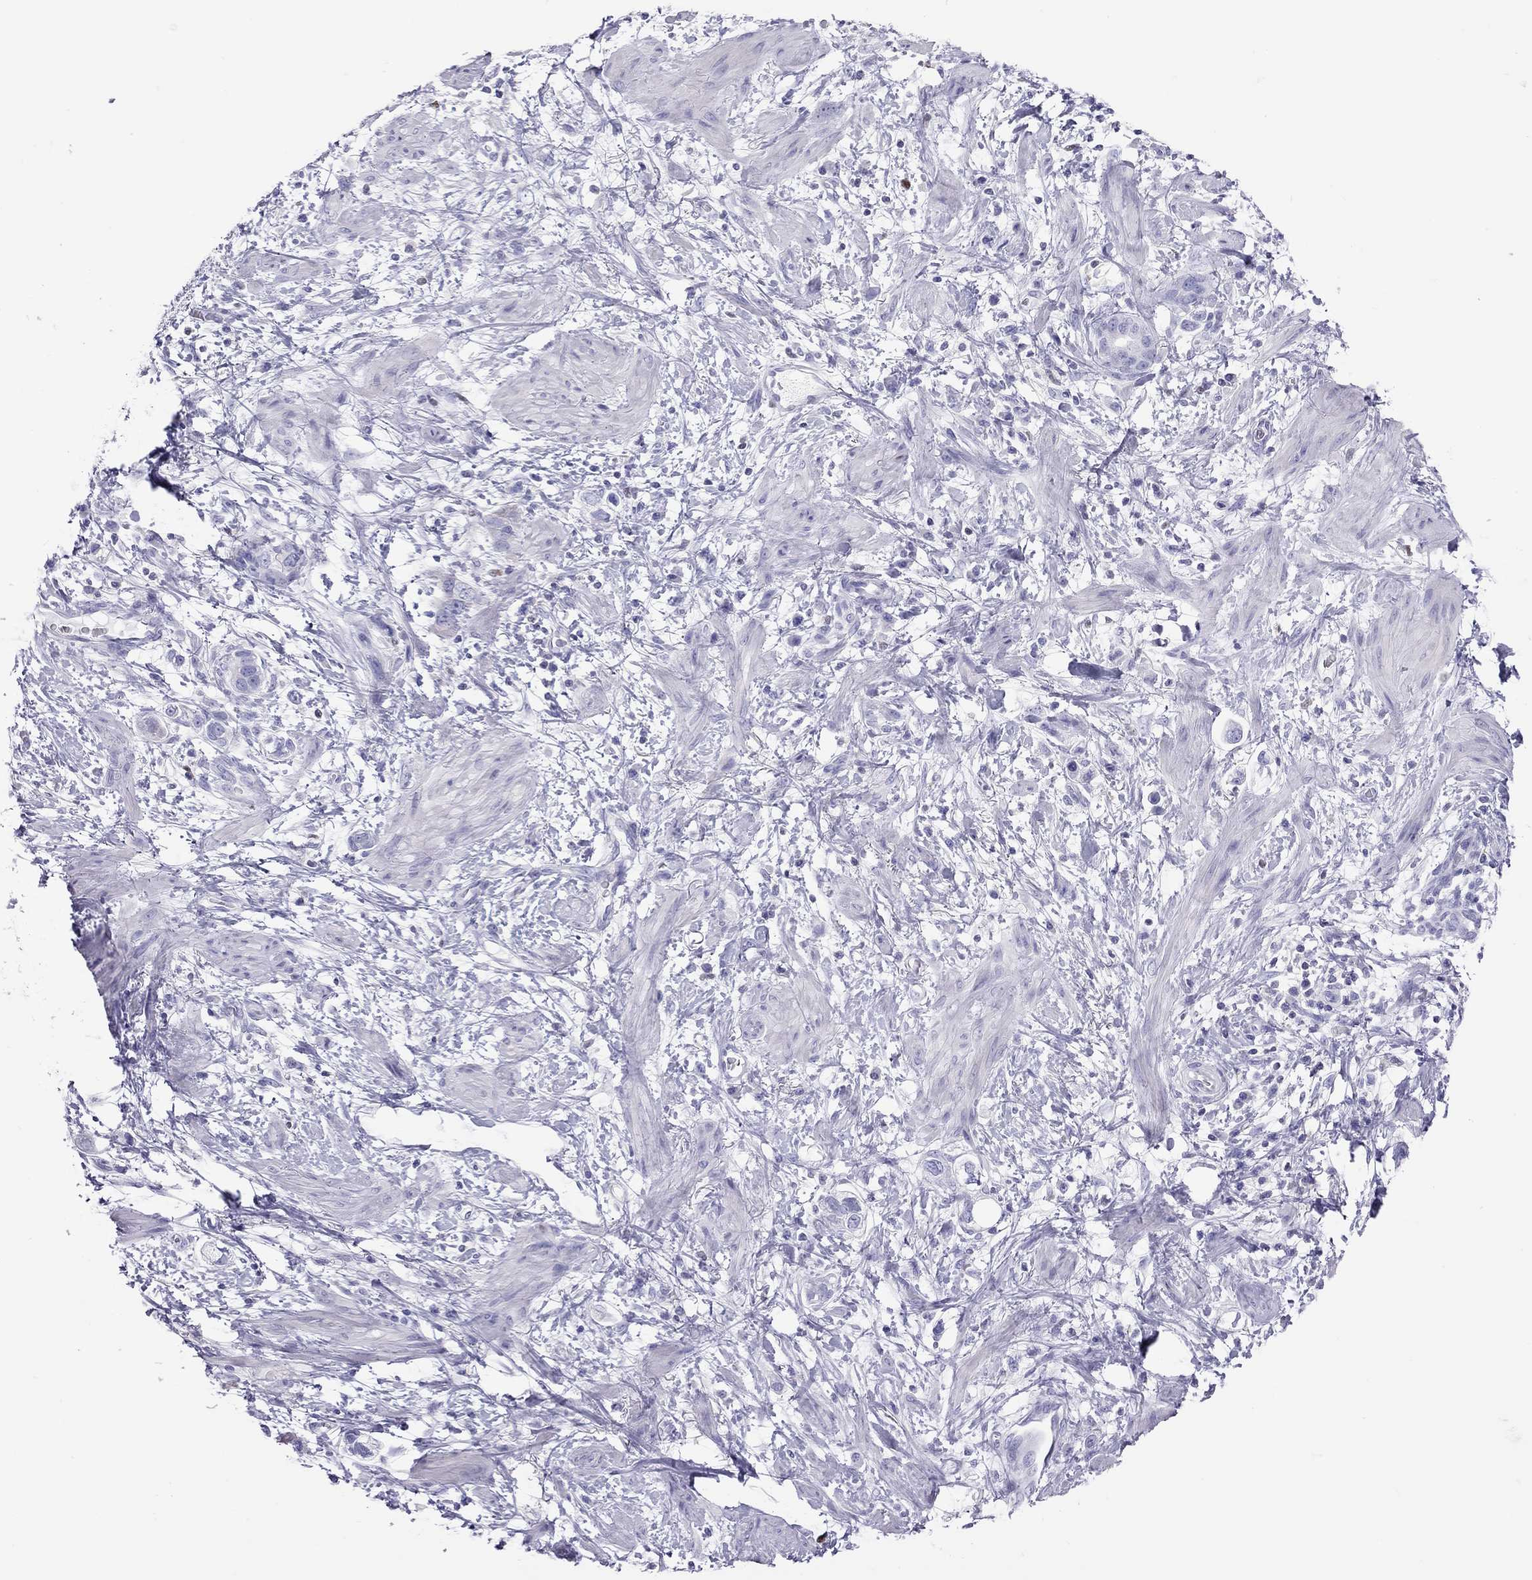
{"staining": {"intensity": "negative", "quantity": "none", "location": "none"}, "tissue": "stomach cancer", "cell_type": "Tumor cells", "image_type": "cancer", "snomed": [{"axis": "morphology", "description": "Adenocarcinoma, NOS"}, {"axis": "topography", "description": "Stomach, lower"}], "caption": "Immunohistochemical staining of human stomach cancer (adenocarcinoma) exhibits no significant positivity in tumor cells.", "gene": "STAG3", "patient": {"sex": "female", "age": 93}}